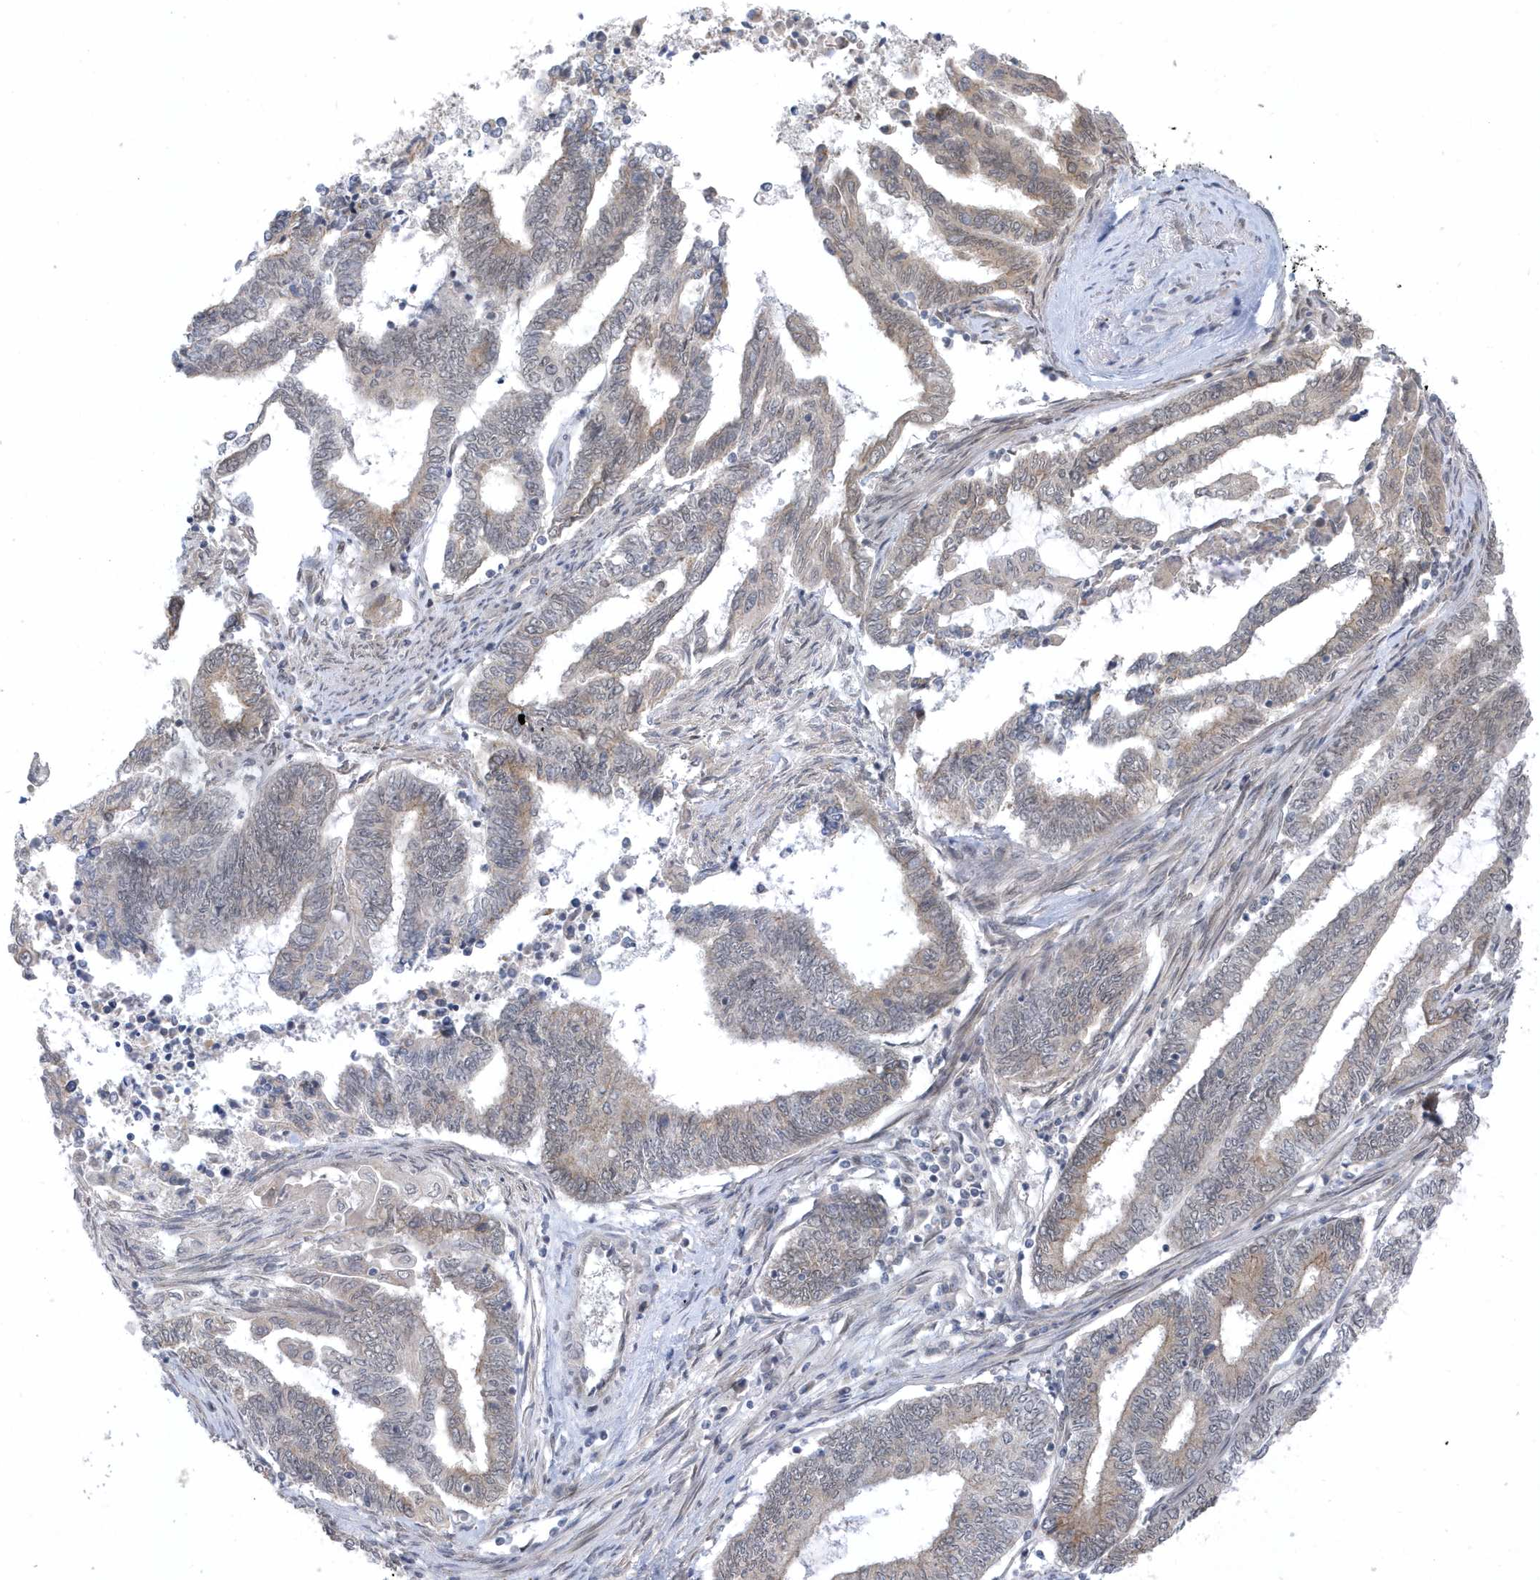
{"staining": {"intensity": "weak", "quantity": "<25%", "location": "cytoplasmic/membranous"}, "tissue": "endometrial cancer", "cell_type": "Tumor cells", "image_type": "cancer", "snomed": [{"axis": "morphology", "description": "Adenocarcinoma, NOS"}, {"axis": "topography", "description": "Uterus"}, {"axis": "topography", "description": "Endometrium"}], "caption": "Tumor cells show no significant expression in endometrial cancer (adenocarcinoma). Brightfield microscopy of IHC stained with DAB (brown) and hematoxylin (blue), captured at high magnification.", "gene": "USP53", "patient": {"sex": "female", "age": 70}}